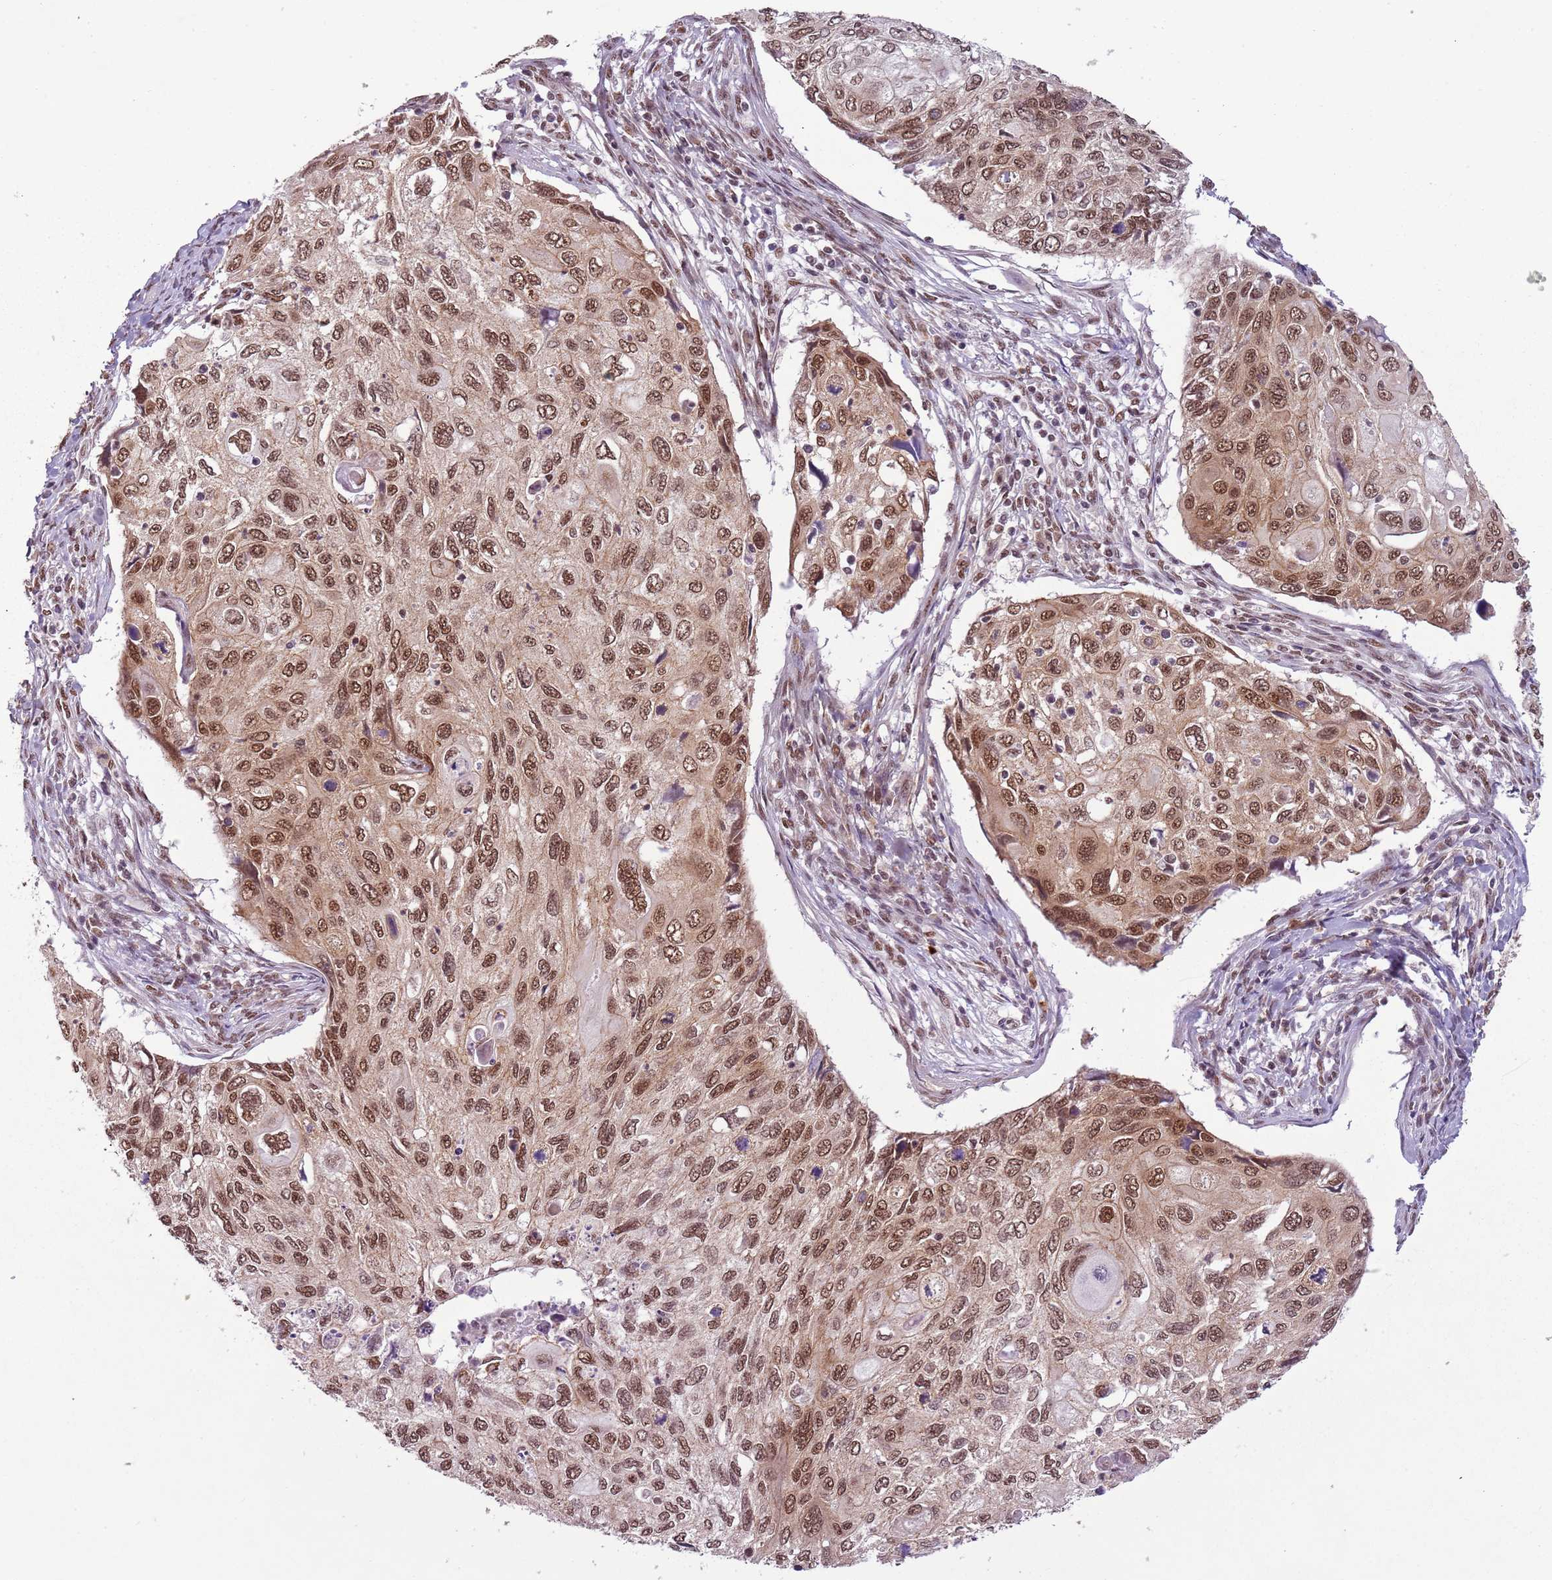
{"staining": {"intensity": "moderate", "quantity": ">75%", "location": "nuclear"}, "tissue": "cervical cancer", "cell_type": "Tumor cells", "image_type": "cancer", "snomed": [{"axis": "morphology", "description": "Squamous cell carcinoma, NOS"}, {"axis": "topography", "description": "Cervix"}], "caption": "The histopathology image reveals immunohistochemical staining of cervical cancer (squamous cell carcinoma). There is moderate nuclear positivity is seen in approximately >75% of tumor cells.", "gene": "FAM120AOS", "patient": {"sex": "female", "age": 70}}